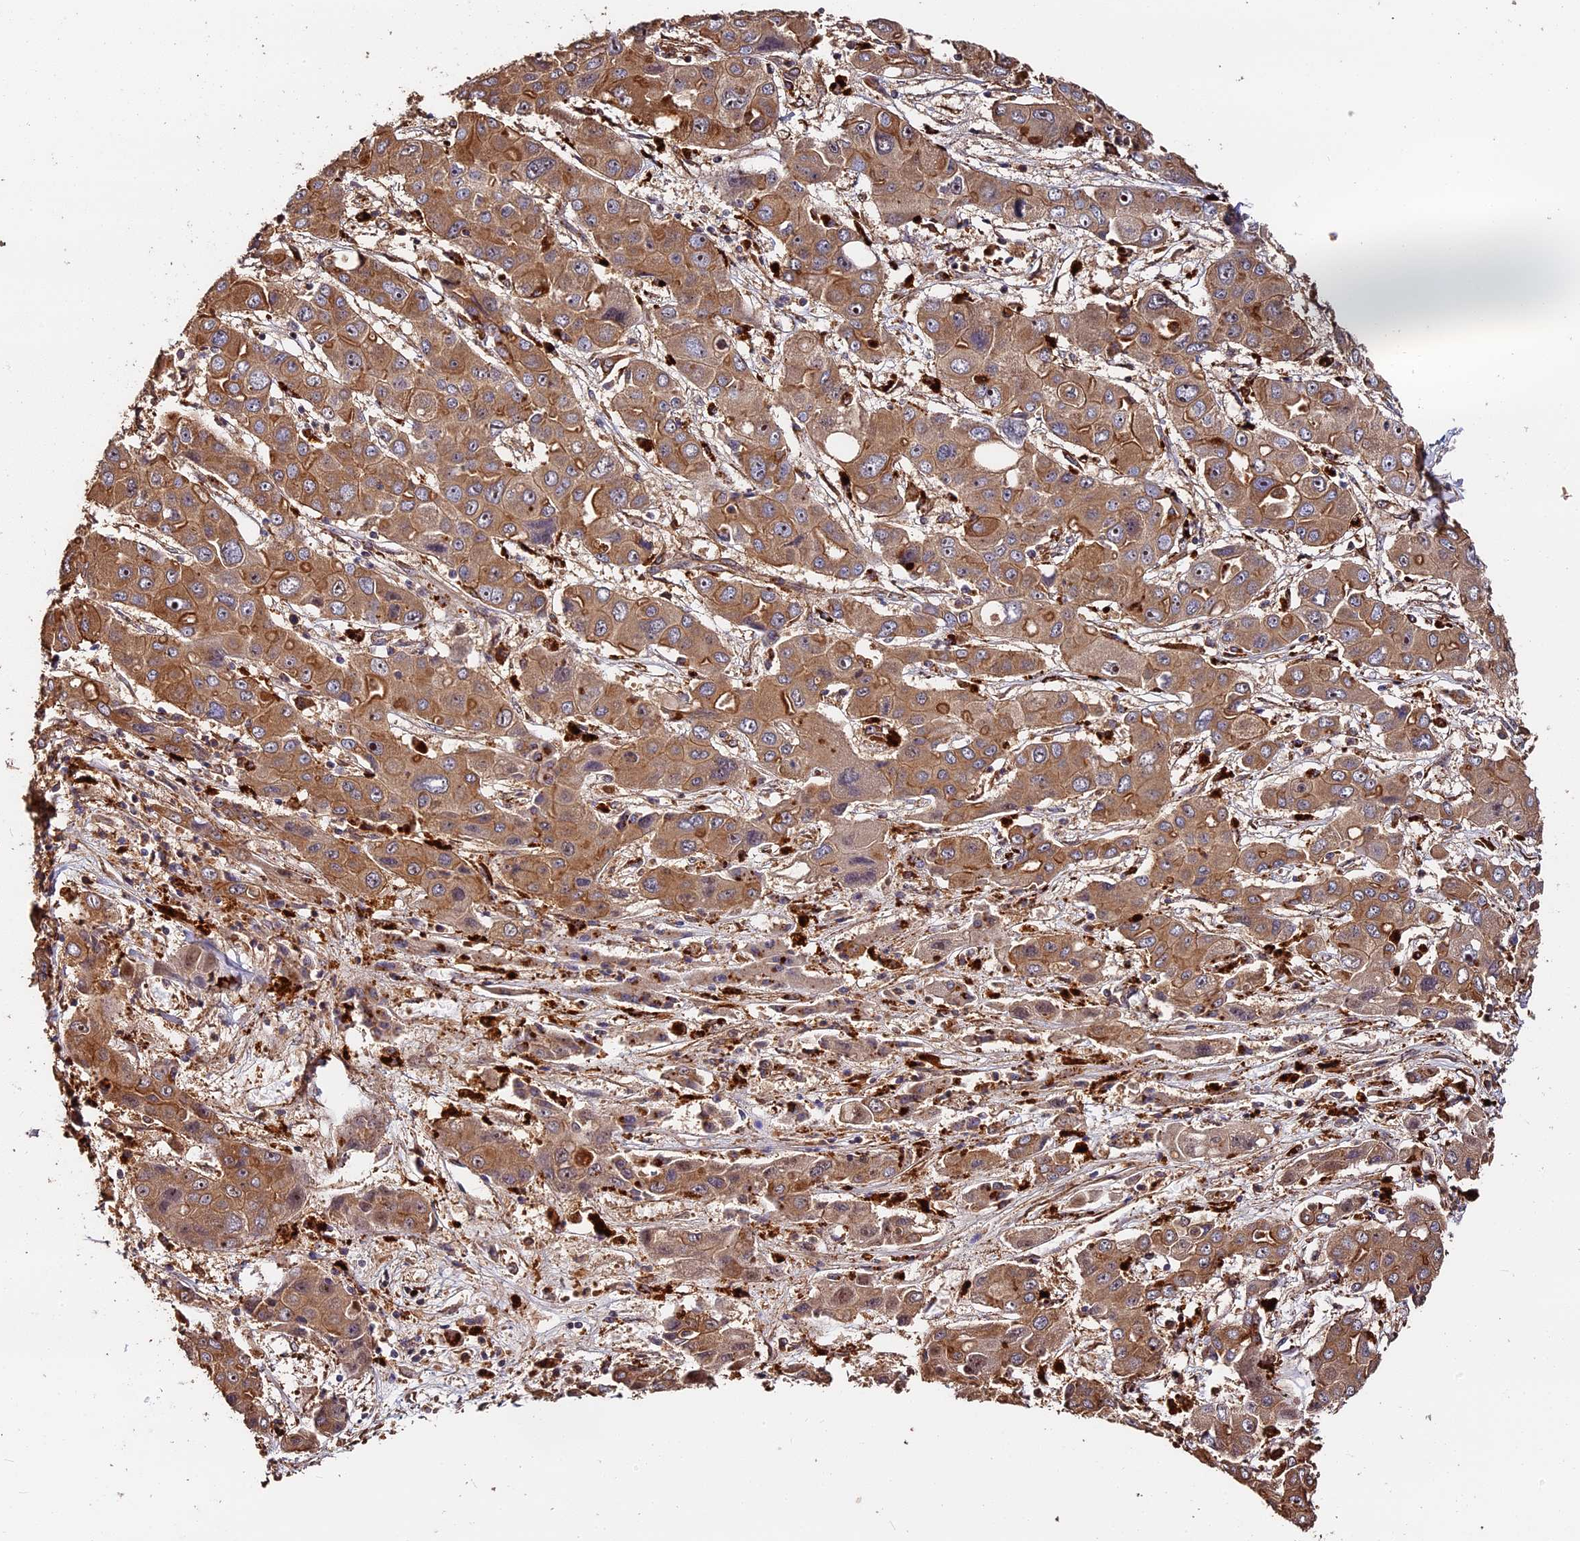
{"staining": {"intensity": "moderate", "quantity": ">75%", "location": "cytoplasmic/membranous"}, "tissue": "liver cancer", "cell_type": "Tumor cells", "image_type": "cancer", "snomed": [{"axis": "morphology", "description": "Cholangiocarcinoma"}, {"axis": "topography", "description": "Liver"}], "caption": "Liver cancer stained with a brown dye demonstrates moderate cytoplasmic/membranous positive positivity in about >75% of tumor cells.", "gene": "MMP15", "patient": {"sex": "male", "age": 67}}